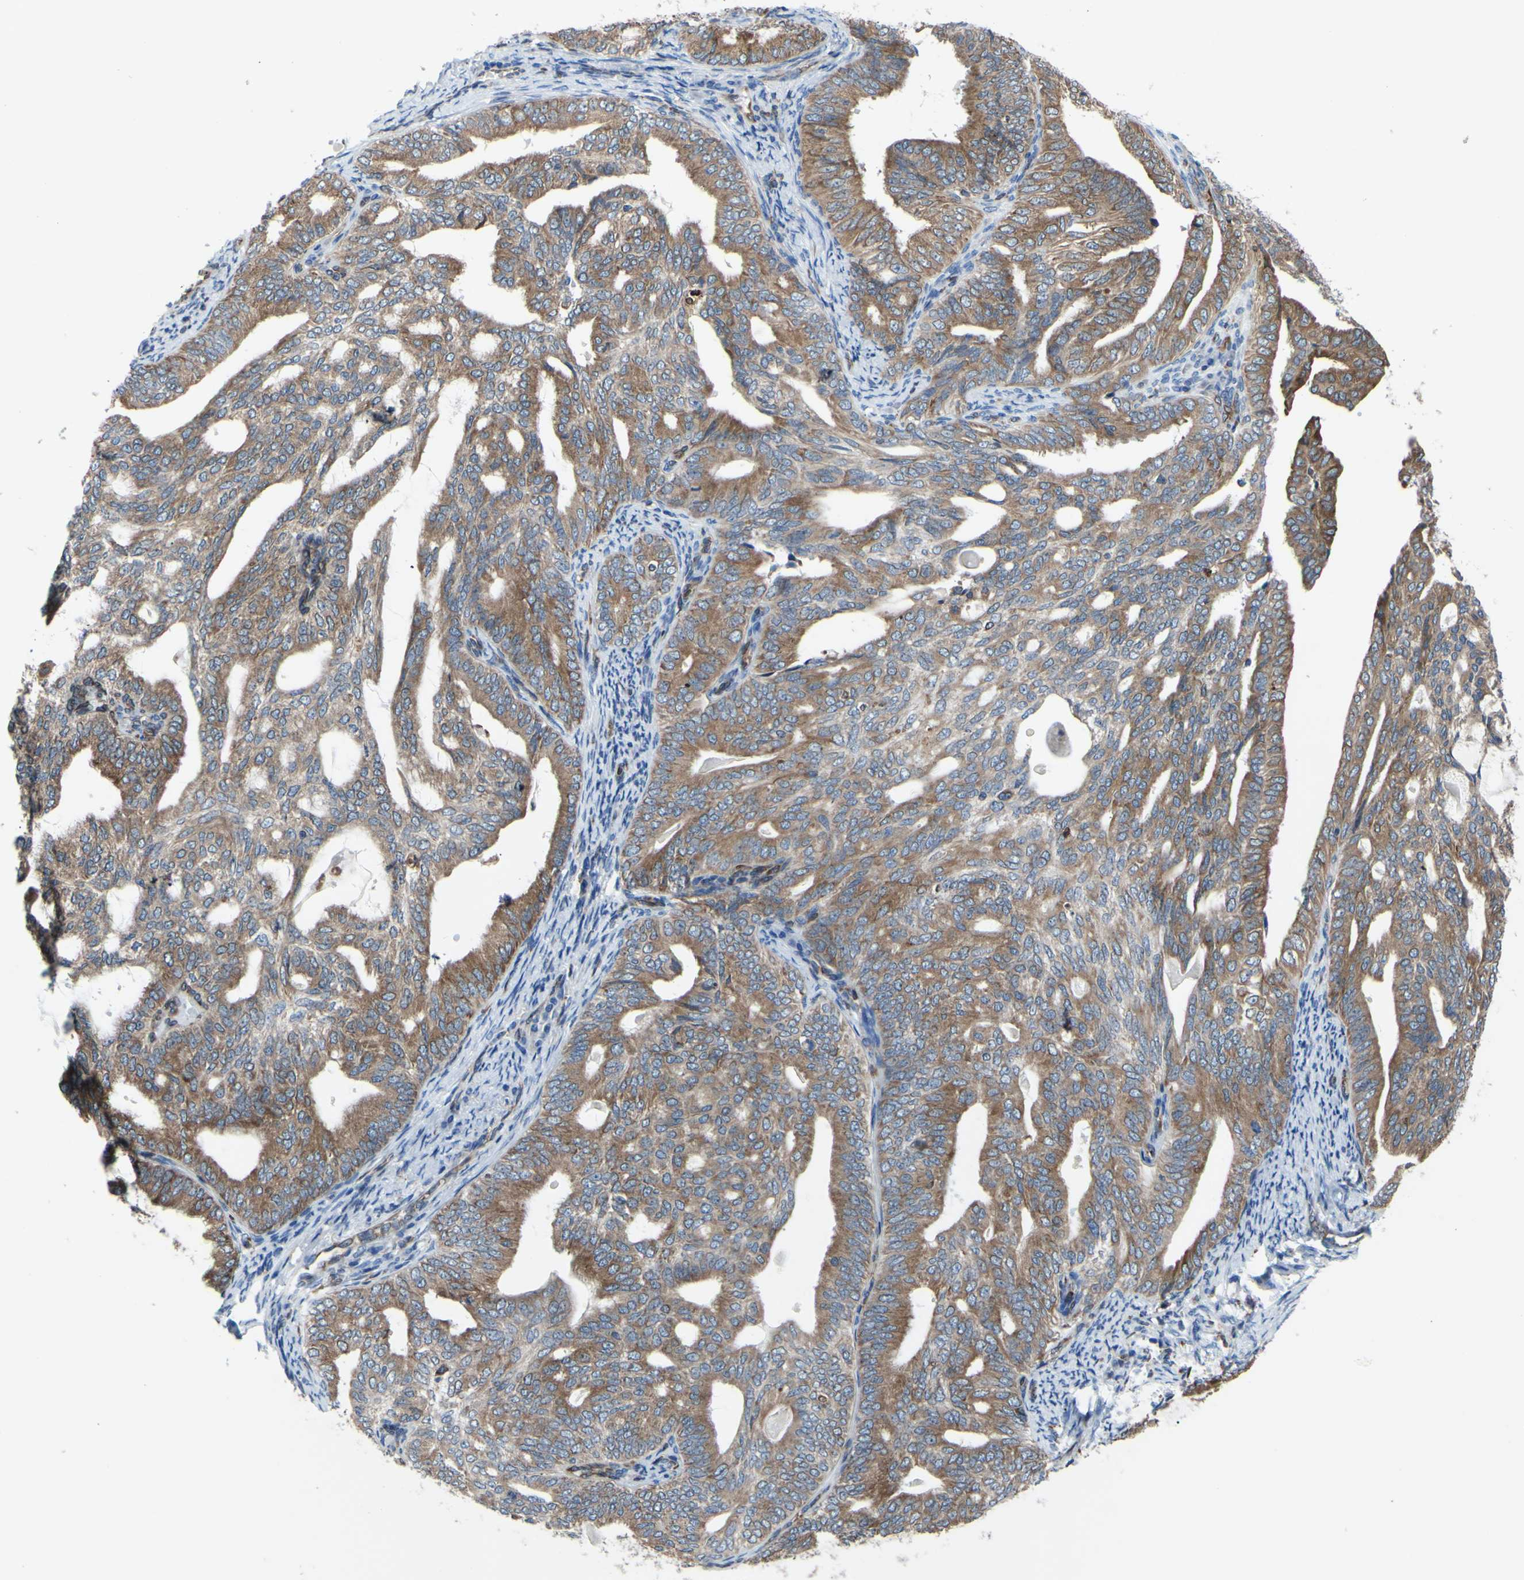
{"staining": {"intensity": "moderate", "quantity": ">75%", "location": "cytoplasmic/membranous"}, "tissue": "endometrial cancer", "cell_type": "Tumor cells", "image_type": "cancer", "snomed": [{"axis": "morphology", "description": "Adenocarcinoma, NOS"}, {"axis": "topography", "description": "Endometrium"}], "caption": "Immunohistochemical staining of adenocarcinoma (endometrial) reveals moderate cytoplasmic/membranous protein positivity in about >75% of tumor cells.", "gene": "MGST2", "patient": {"sex": "female", "age": 58}}